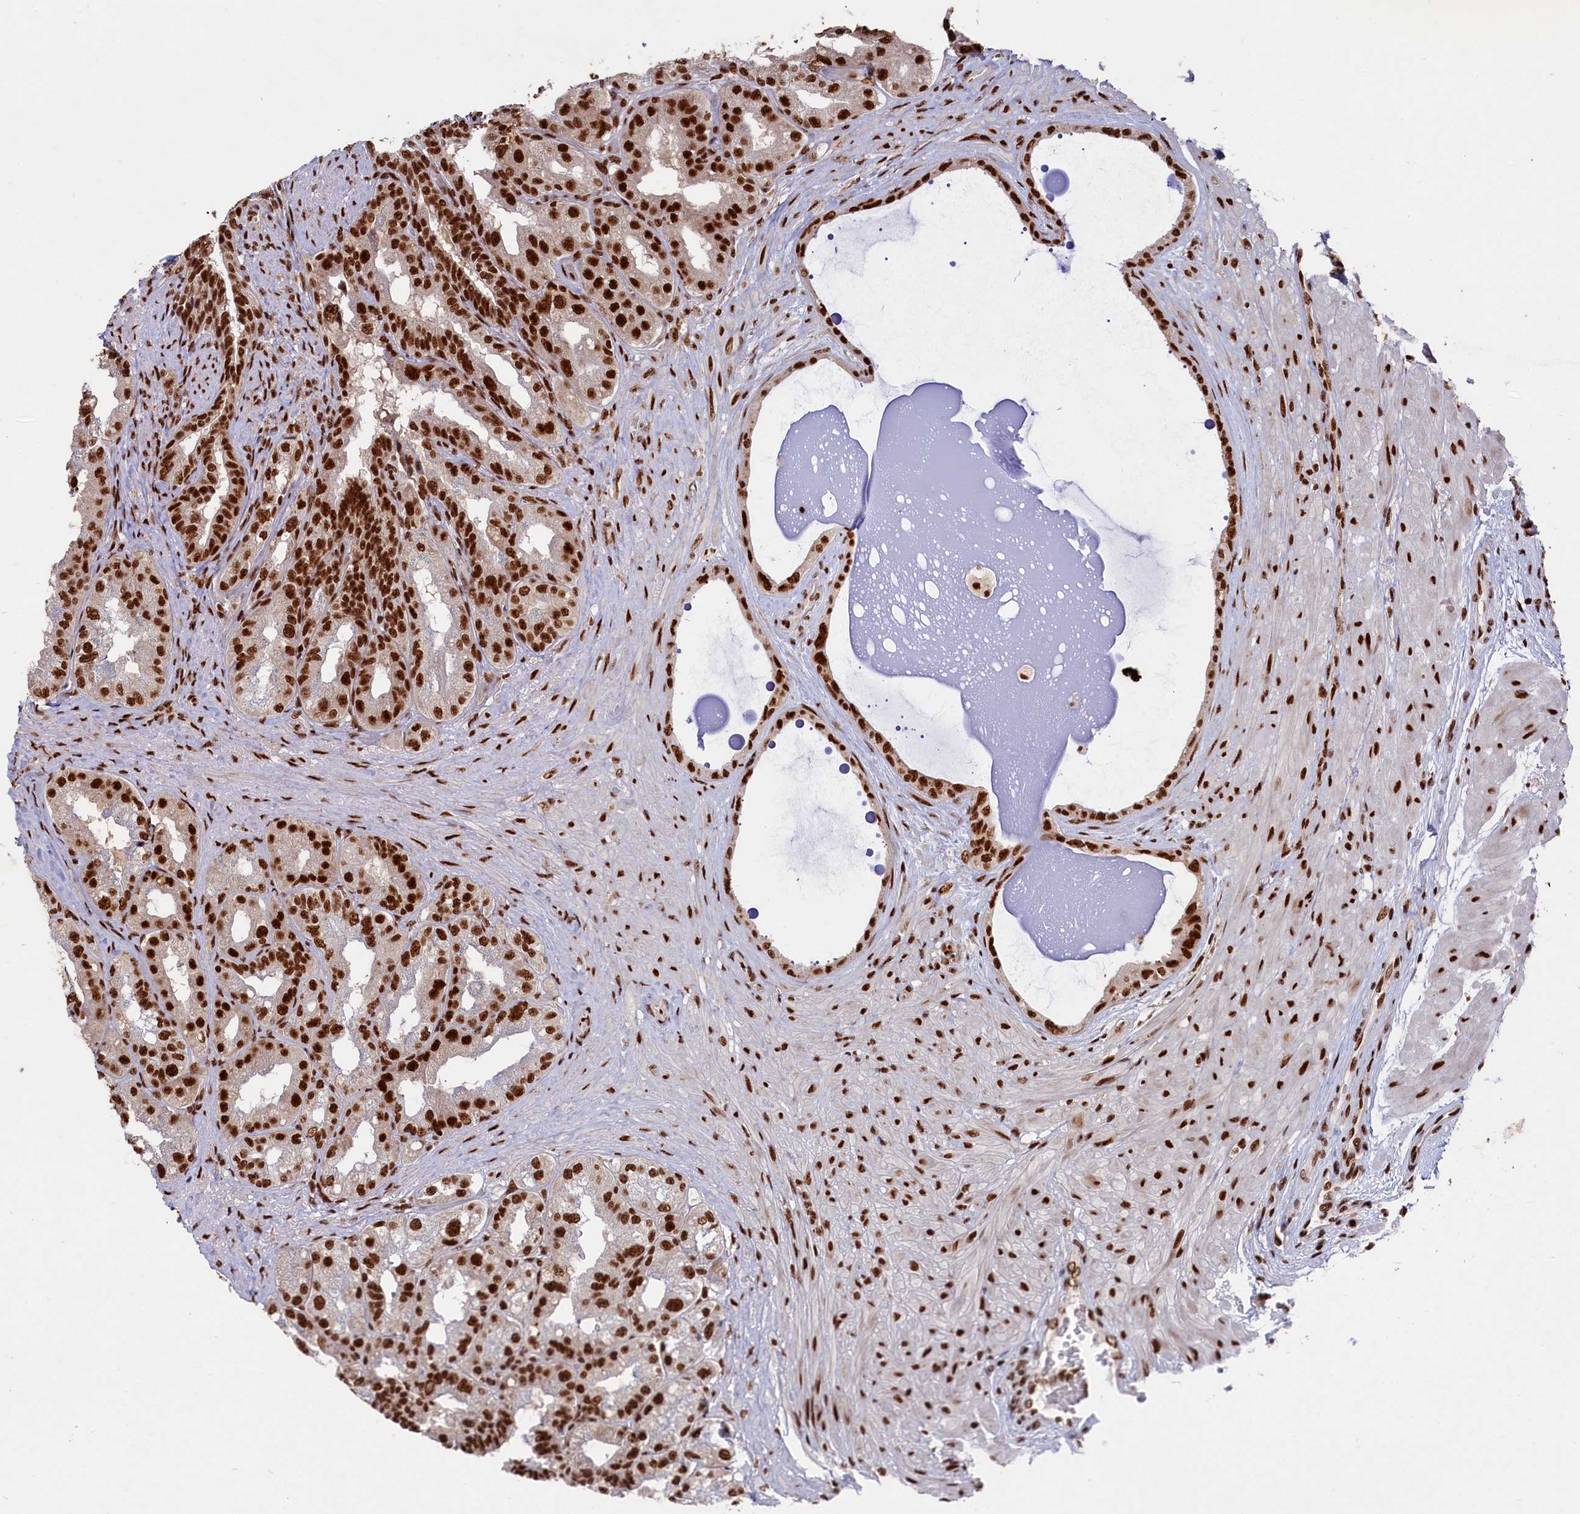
{"staining": {"intensity": "strong", "quantity": ">75%", "location": "nuclear"}, "tissue": "seminal vesicle", "cell_type": "Glandular cells", "image_type": "normal", "snomed": [{"axis": "morphology", "description": "Normal tissue, NOS"}, {"axis": "topography", "description": "Seminal veicle"}, {"axis": "topography", "description": "Peripheral nerve tissue"}], "caption": "Strong nuclear staining for a protein is identified in approximately >75% of glandular cells of benign seminal vesicle using immunohistochemistry (IHC).", "gene": "PRPF31", "patient": {"sex": "male", "age": 63}}